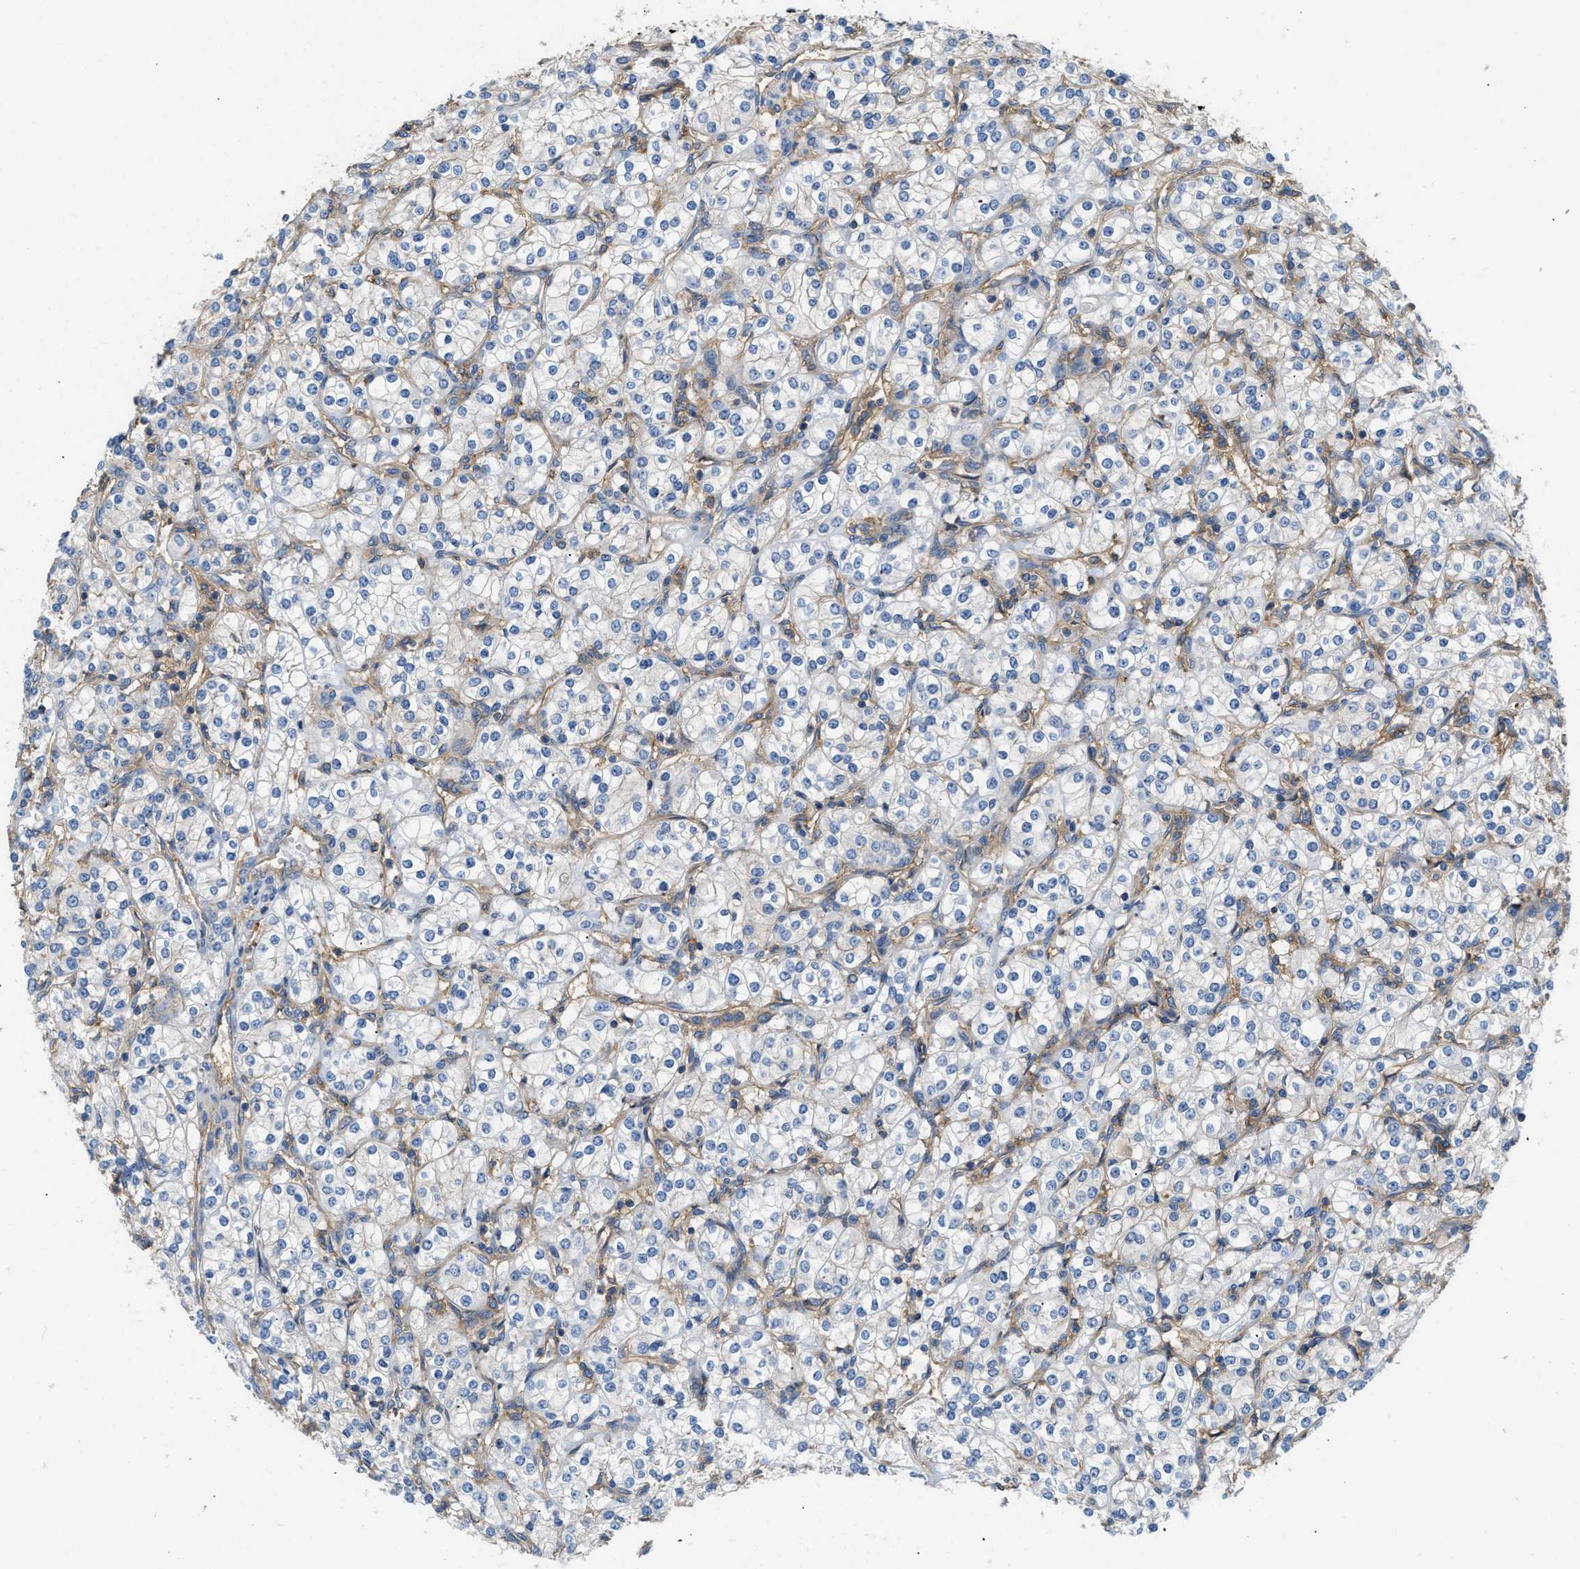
{"staining": {"intensity": "negative", "quantity": "none", "location": "none"}, "tissue": "renal cancer", "cell_type": "Tumor cells", "image_type": "cancer", "snomed": [{"axis": "morphology", "description": "Adenocarcinoma, NOS"}, {"axis": "topography", "description": "Kidney"}], "caption": "Renal cancer (adenocarcinoma) was stained to show a protein in brown. There is no significant positivity in tumor cells. (DAB (3,3'-diaminobenzidine) immunohistochemistry with hematoxylin counter stain).", "gene": "GNB4", "patient": {"sex": "male", "age": 77}}